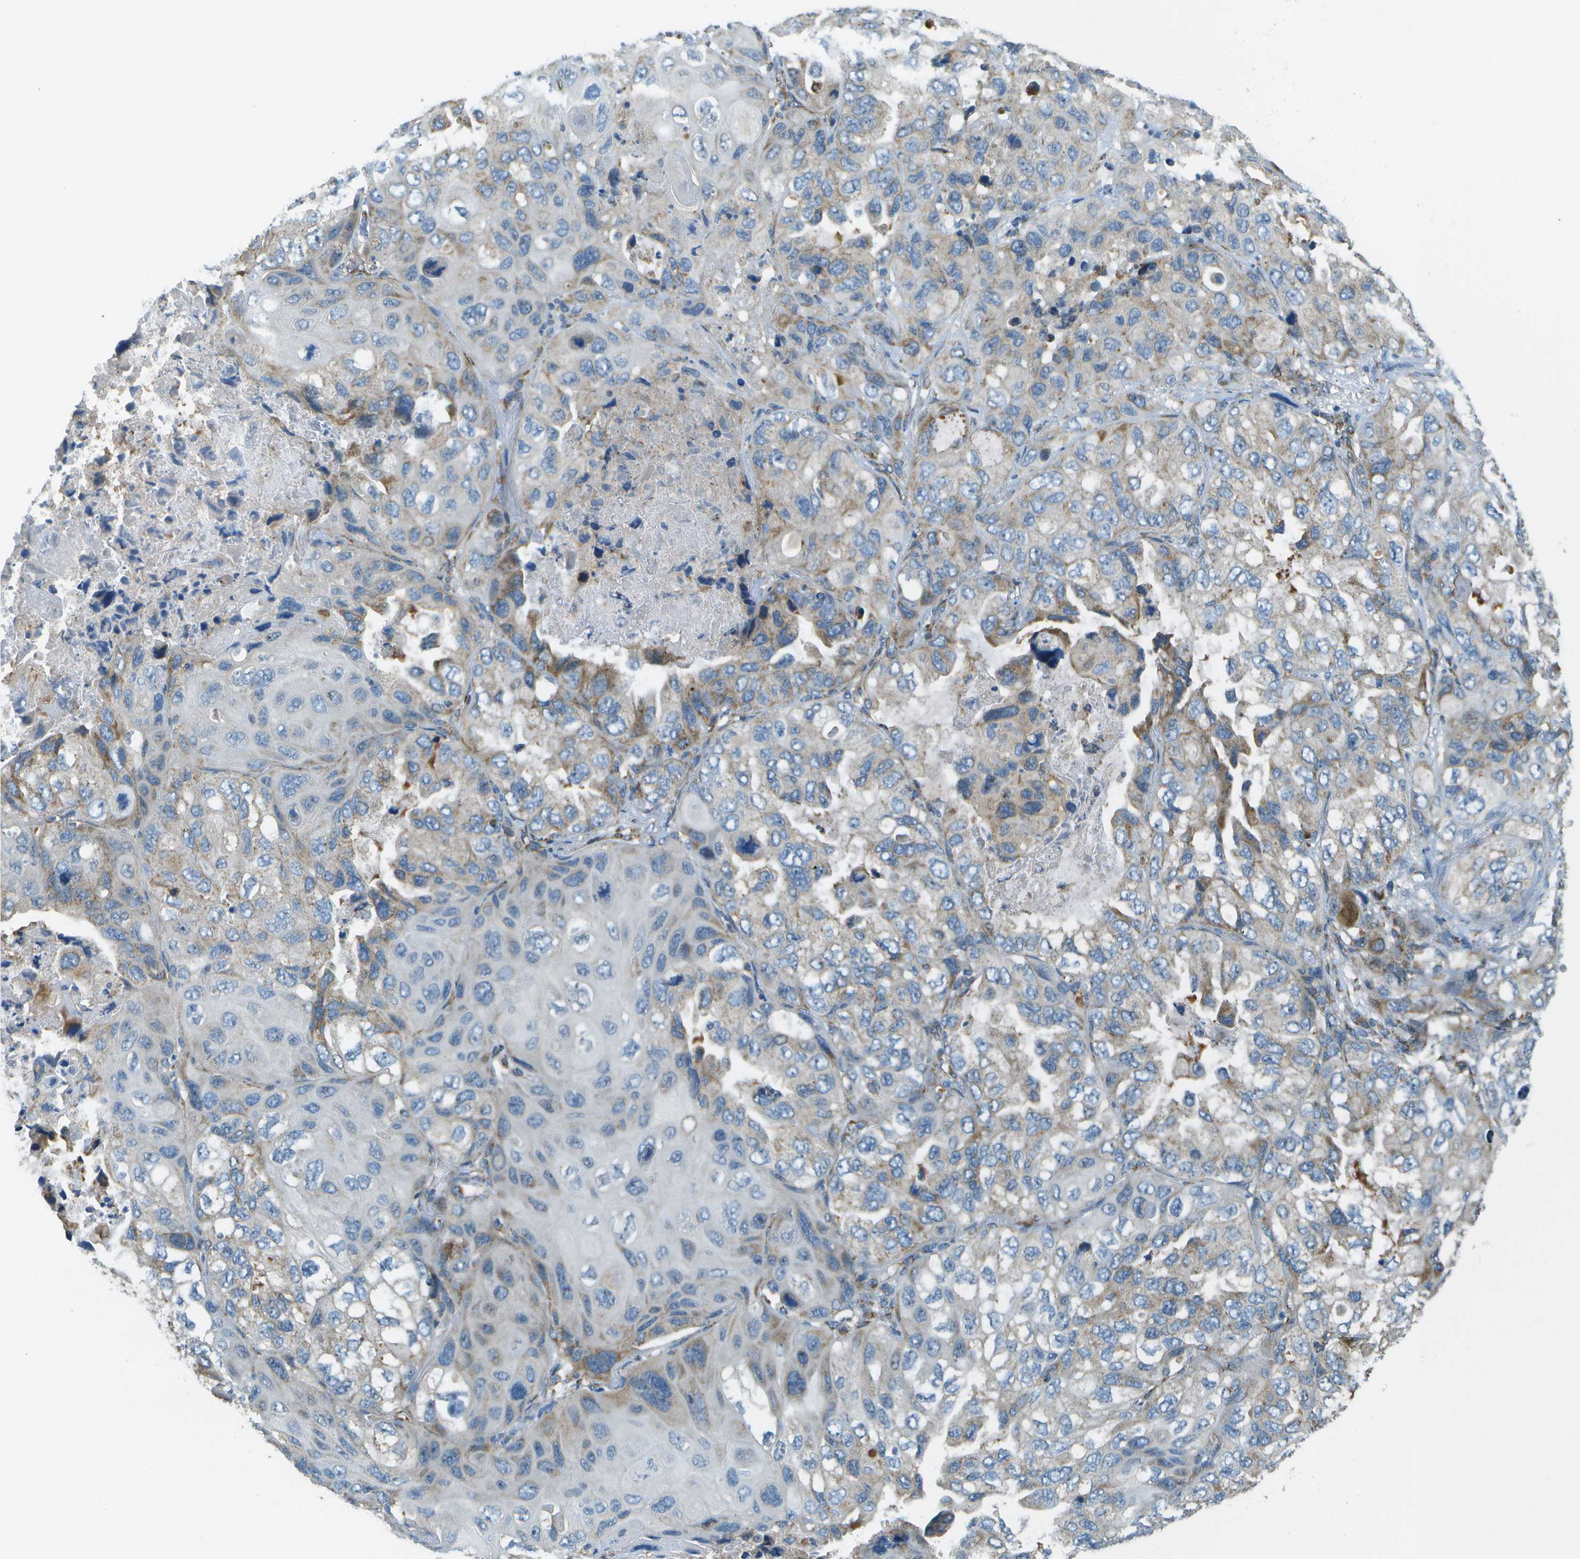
{"staining": {"intensity": "moderate", "quantity": "<25%", "location": "cytoplasmic/membranous"}, "tissue": "lung cancer", "cell_type": "Tumor cells", "image_type": "cancer", "snomed": [{"axis": "morphology", "description": "Squamous cell carcinoma, NOS"}, {"axis": "topography", "description": "Lung"}], "caption": "Protein analysis of squamous cell carcinoma (lung) tissue exhibits moderate cytoplasmic/membranous positivity in approximately <25% of tumor cells.", "gene": "NRK", "patient": {"sex": "female", "age": 73}}